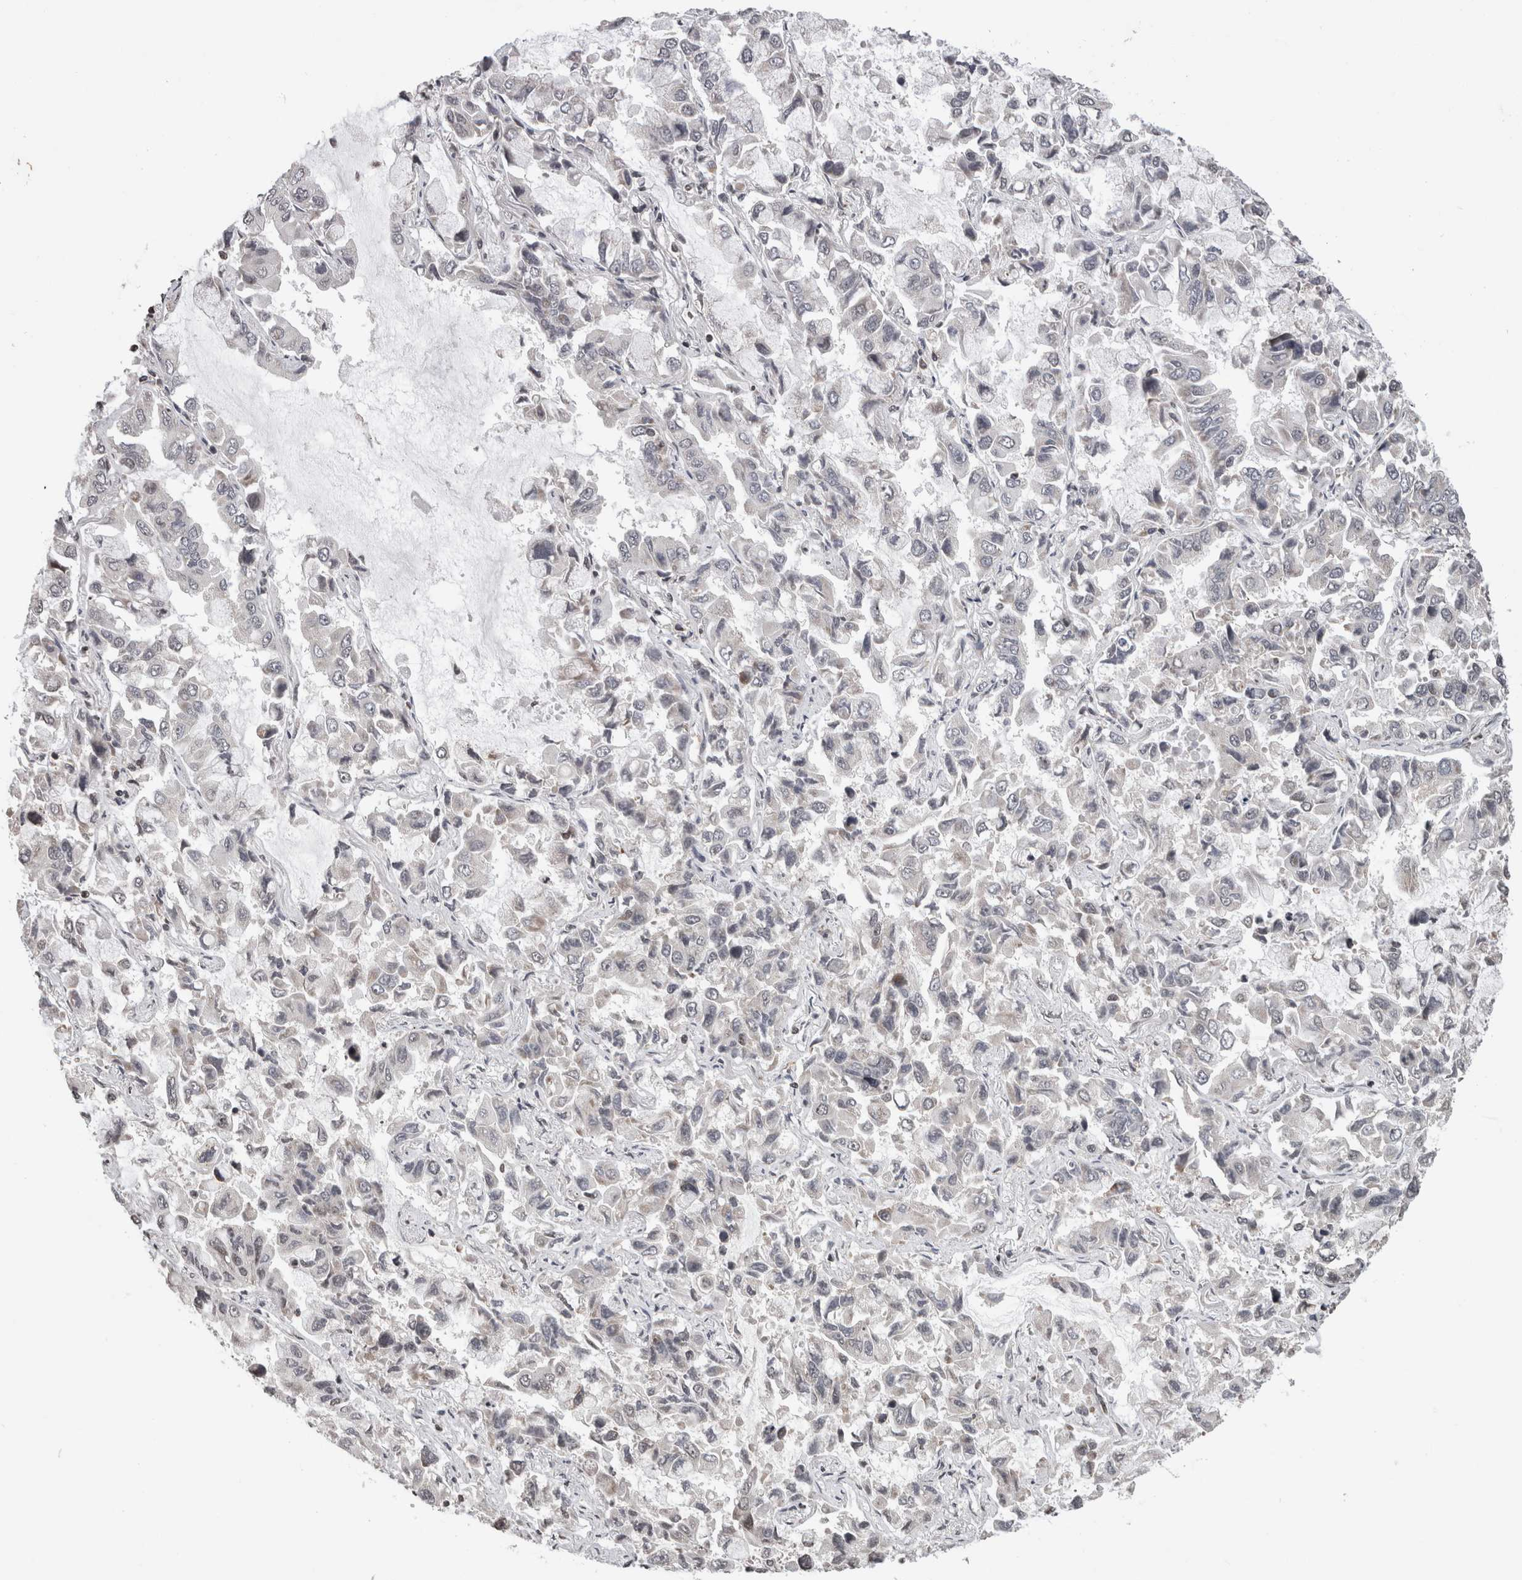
{"staining": {"intensity": "negative", "quantity": "none", "location": "none"}, "tissue": "lung cancer", "cell_type": "Tumor cells", "image_type": "cancer", "snomed": [{"axis": "morphology", "description": "Adenocarcinoma, NOS"}, {"axis": "topography", "description": "Lung"}], "caption": "Tumor cells show no significant positivity in adenocarcinoma (lung).", "gene": "ZBTB11", "patient": {"sex": "male", "age": 64}}